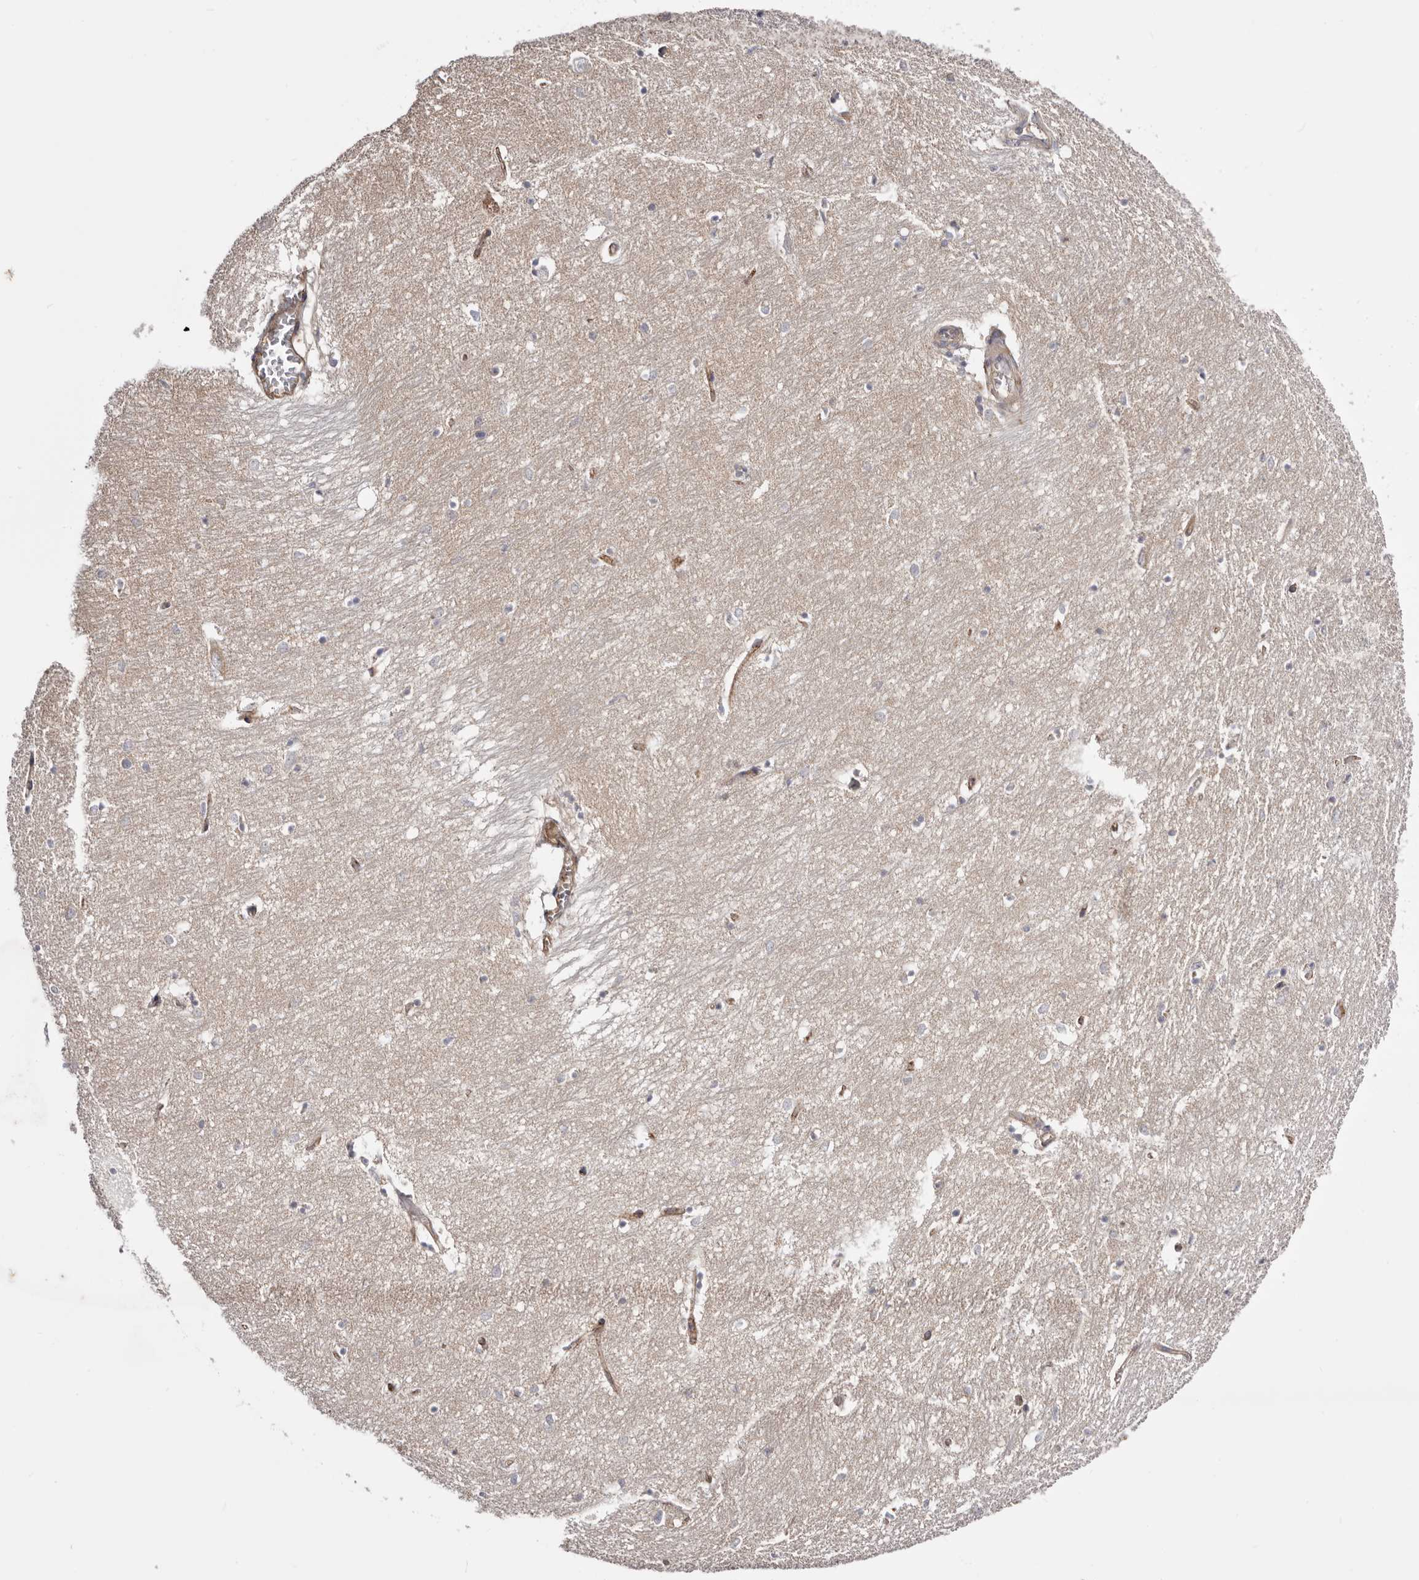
{"staining": {"intensity": "negative", "quantity": "none", "location": "none"}, "tissue": "hippocampus", "cell_type": "Glial cells", "image_type": "normal", "snomed": [{"axis": "morphology", "description": "Normal tissue, NOS"}, {"axis": "topography", "description": "Hippocampus"}], "caption": "Human hippocampus stained for a protein using immunohistochemistry displays no staining in glial cells.", "gene": "DMRT2", "patient": {"sex": "female", "age": 64}}